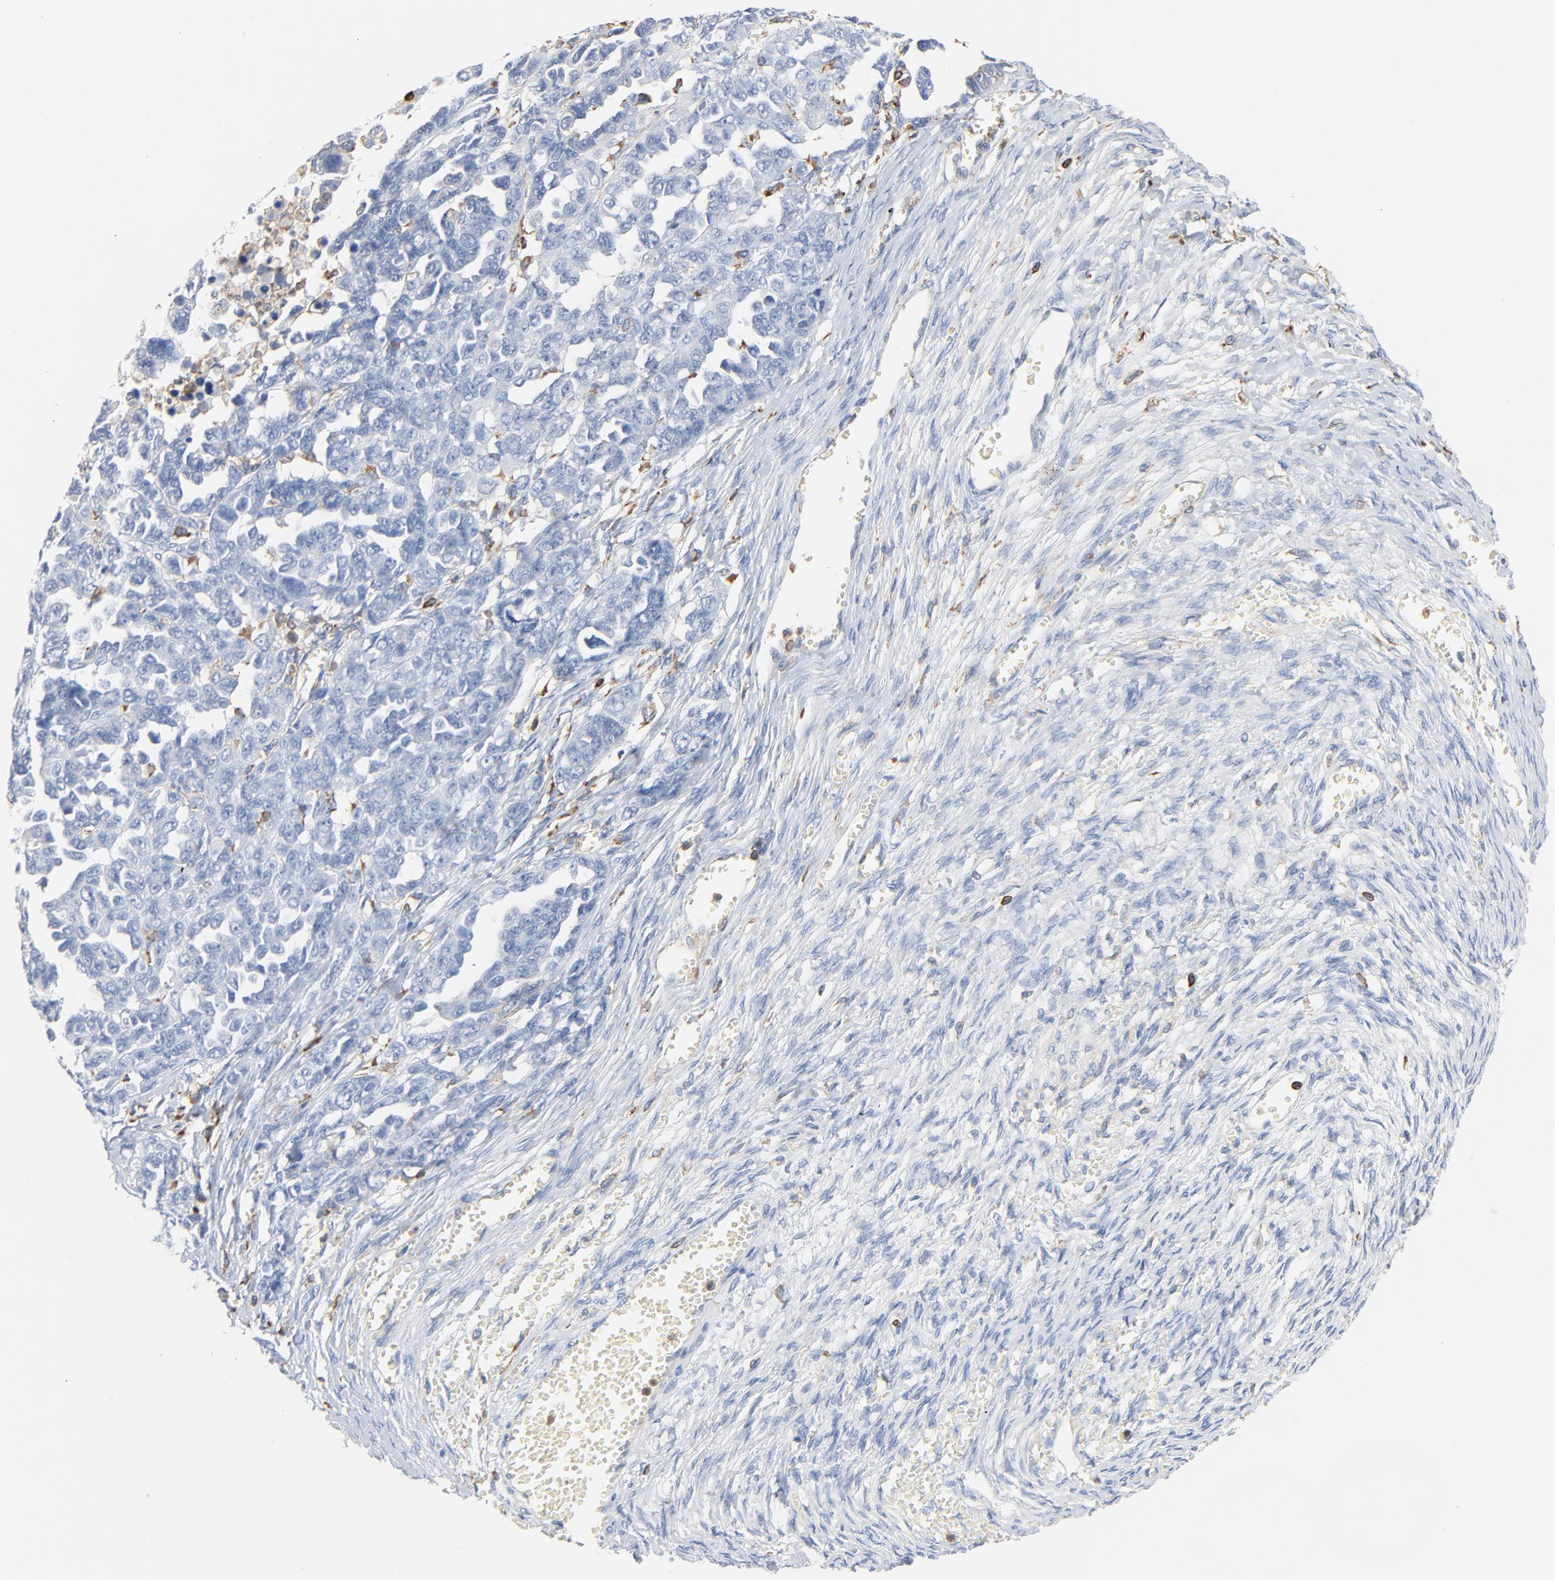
{"staining": {"intensity": "negative", "quantity": "none", "location": "none"}, "tissue": "ovarian cancer", "cell_type": "Tumor cells", "image_type": "cancer", "snomed": [{"axis": "morphology", "description": "Cystadenocarcinoma, serous, NOS"}, {"axis": "topography", "description": "Ovary"}], "caption": "Human ovarian cancer (serous cystadenocarcinoma) stained for a protein using immunohistochemistry (IHC) displays no positivity in tumor cells.", "gene": "SH3KBP1", "patient": {"sex": "female", "age": 69}}